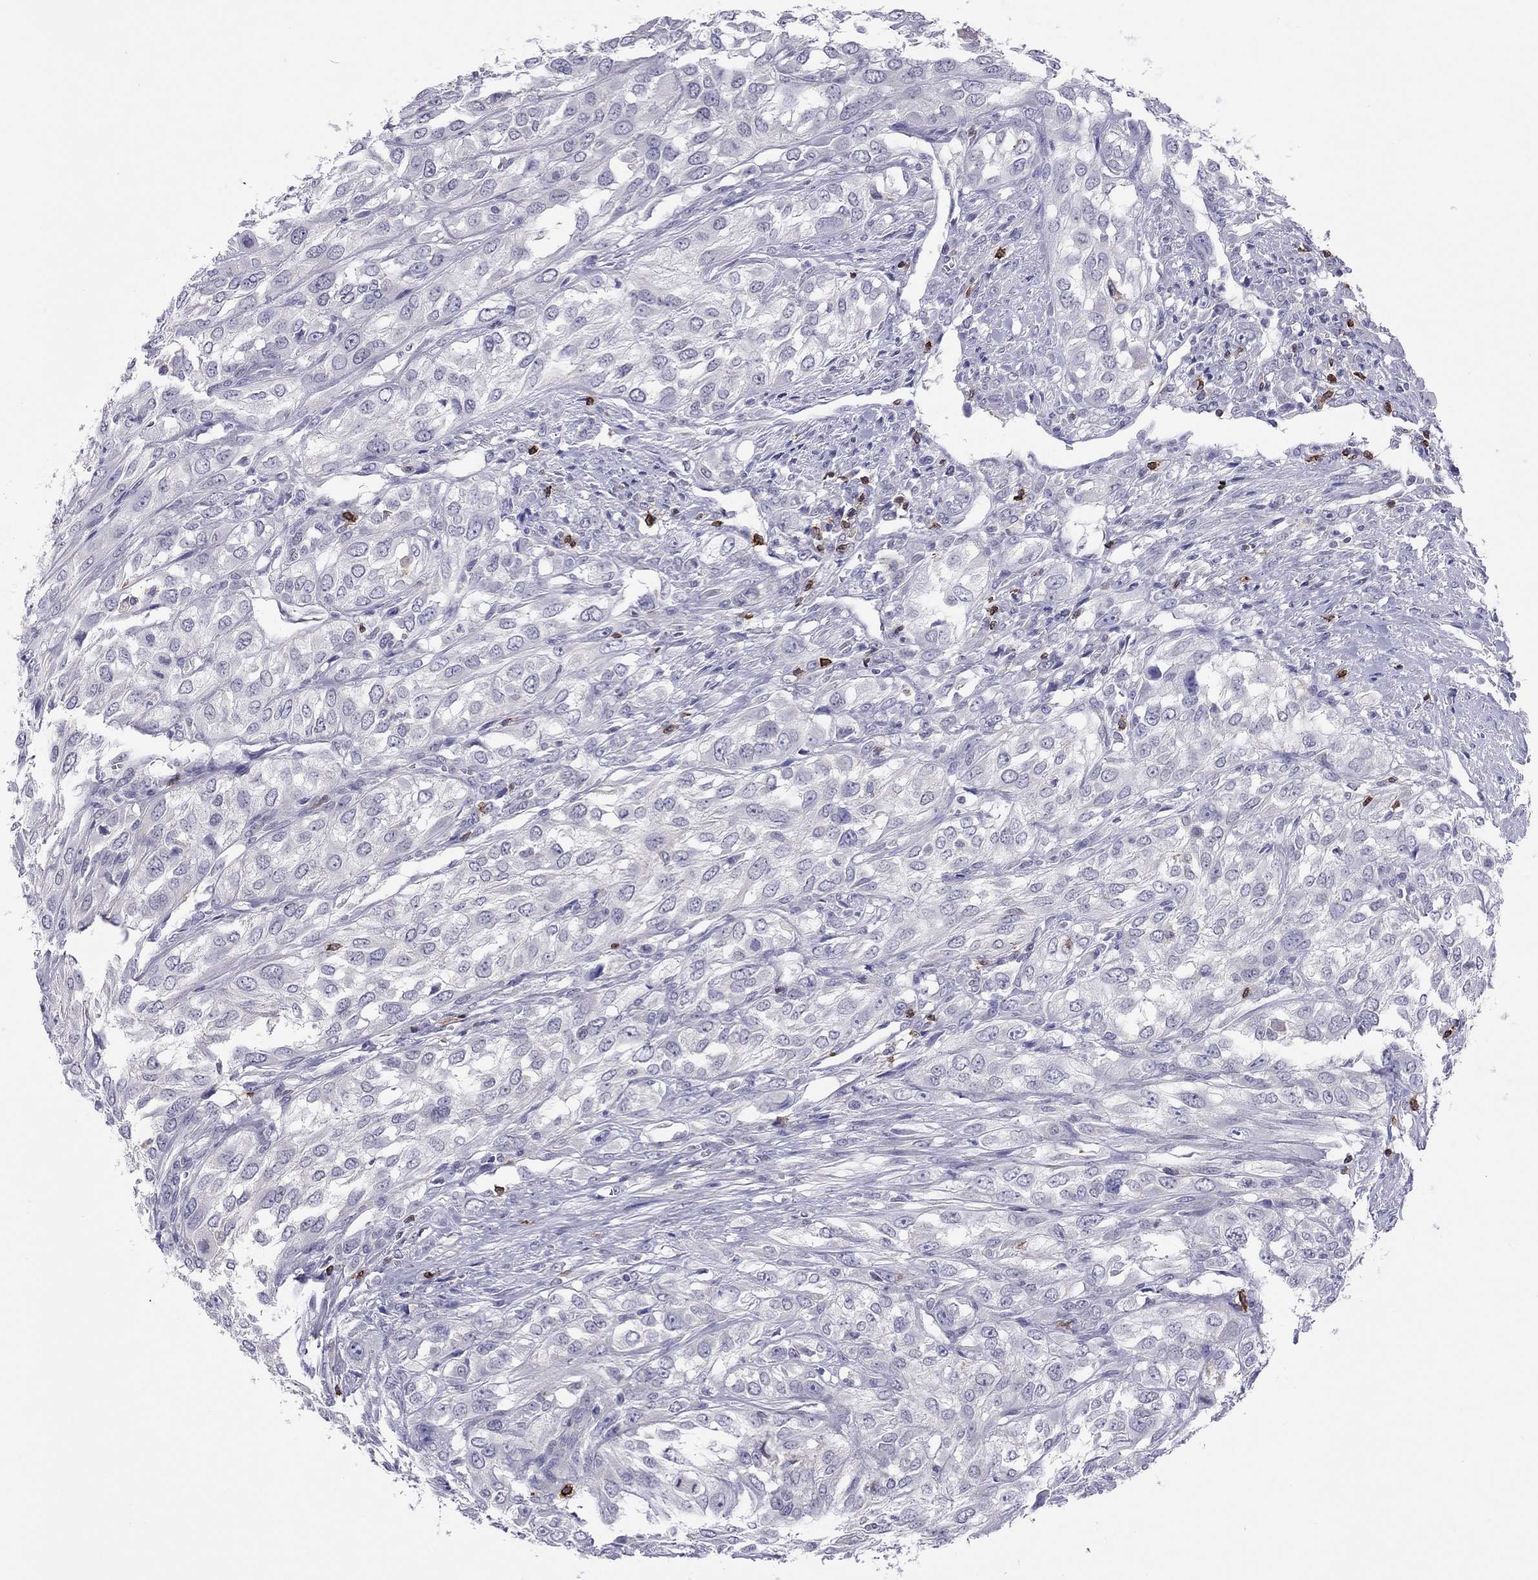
{"staining": {"intensity": "negative", "quantity": "none", "location": "none"}, "tissue": "urothelial cancer", "cell_type": "Tumor cells", "image_type": "cancer", "snomed": [{"axis": "morphology", "description": "Urothelial carcinoma, High grade"}, {"axis": "topography", "description": "Urinary bladder"}], "caption": "This is a histopathology image of immunohistochemistry staining of high-grade urothelial carcinoma, which shows no positivity in tumor cells.", "gene": "MND1", "patient": {"sex": "male", "age": 67}}